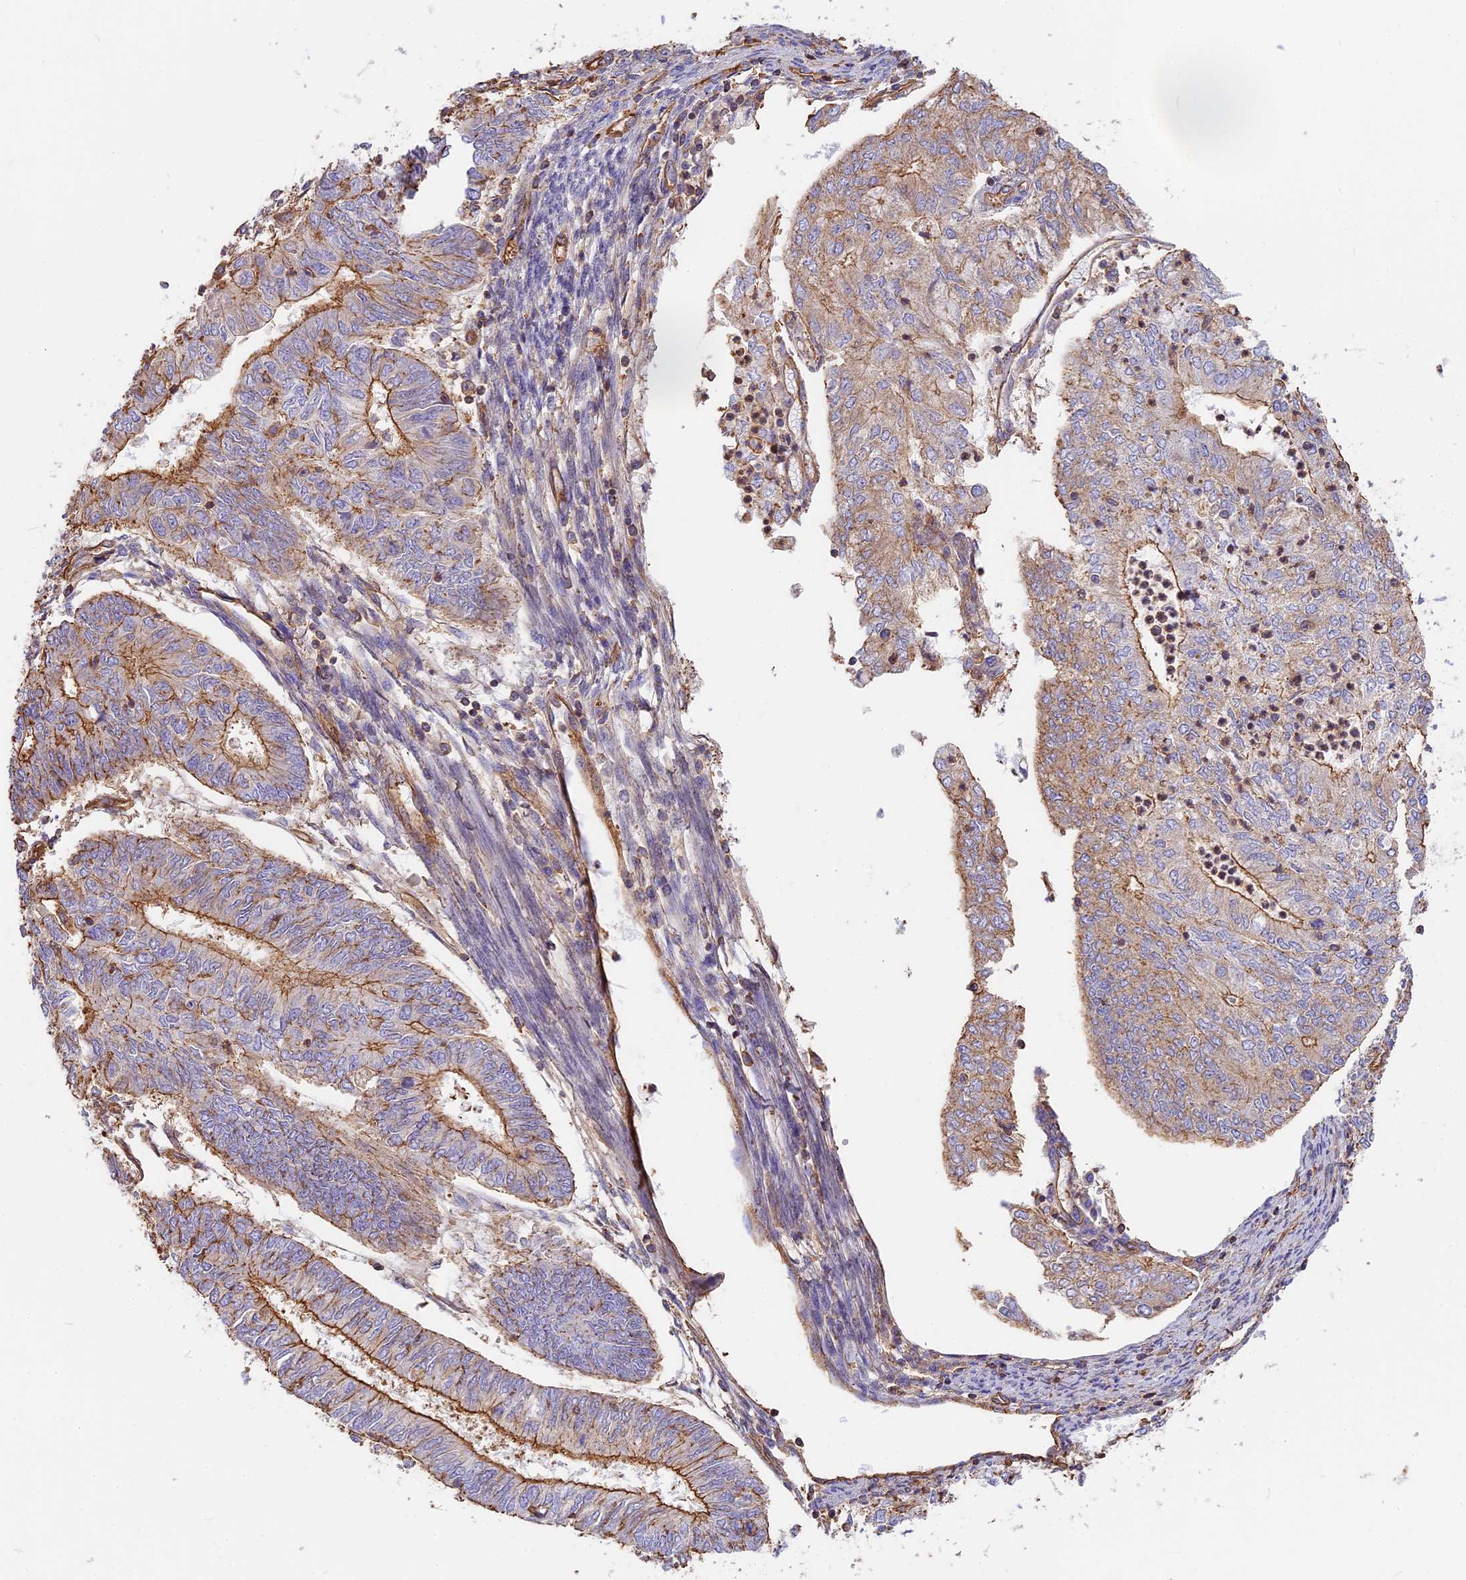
{"staining": {"intensity": "moderate", "quantity": "25%-75%", "location": "cytoplasmic/membranous"}, "tissue": "endometrial cancer", "cell_type": "Tumor cells", "image_type": "cancer", "snomed": [{"axis": "morphology", "description": "Adenocarcinoma, NOS"}, {"axis": "topography", "description": "Endometrium"}], "caption": "Protein expression analysis of adenocarcinoma (endometrial) displays moderate cytoplasmic/membranous positivity in approximately 25%-75% of tumor cells.", "gene": "VPS18", "patient": {"sex": "female", "age": 68}}